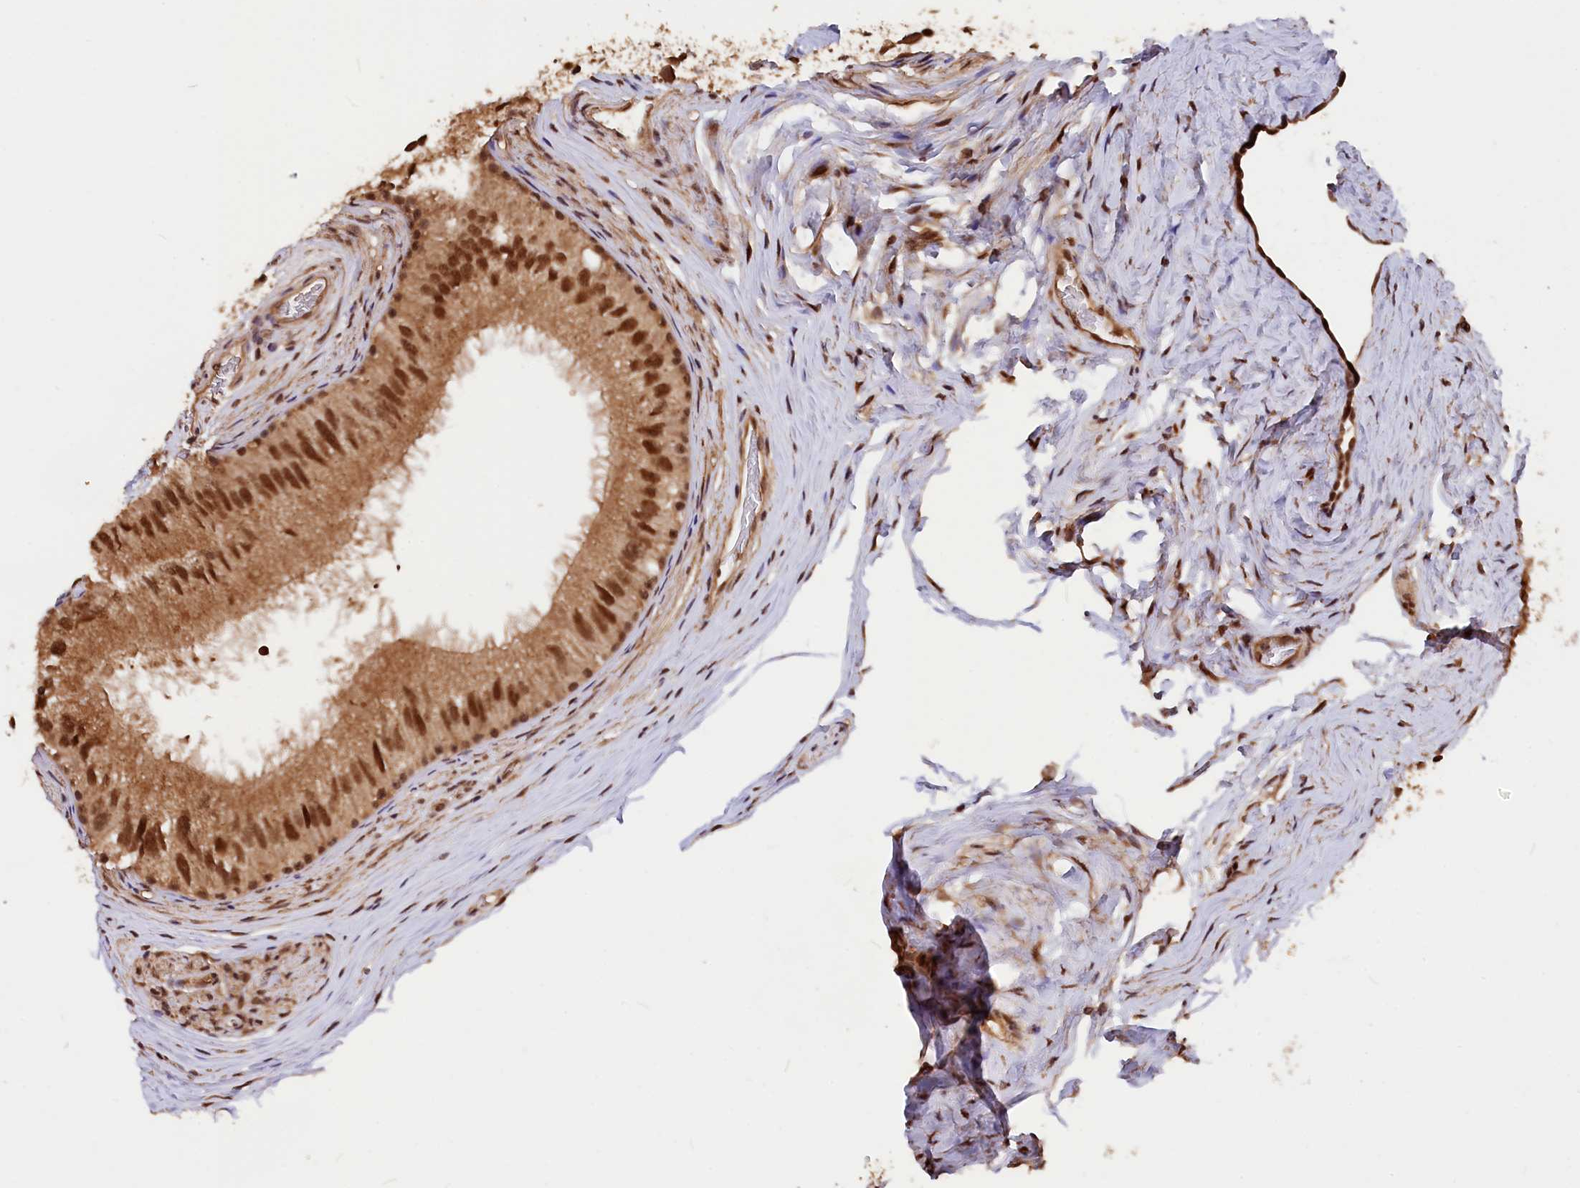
{"staining": {"intensity": "moderate", "quantity": ">75%", "location": "cytoplasmic/membranous,nuclear"}, "tissue": "epididymis", "cell_type": "Glandular cells", "image_type": "normal", "snomed": [{"axis": "morphology", "description": "Normal tissue, NOS"}, {"axis": "topography", "description": "Epididymis"}], "caption": "Immunohistochemical staining of unremarkable epididymis demonstrates medium levels of moderate cytoplasmic/membranous,nuclear expression in about >75% of glandular cells.", "gene": "ADRM1", "patient": {"sex": "male", "age": 33}}